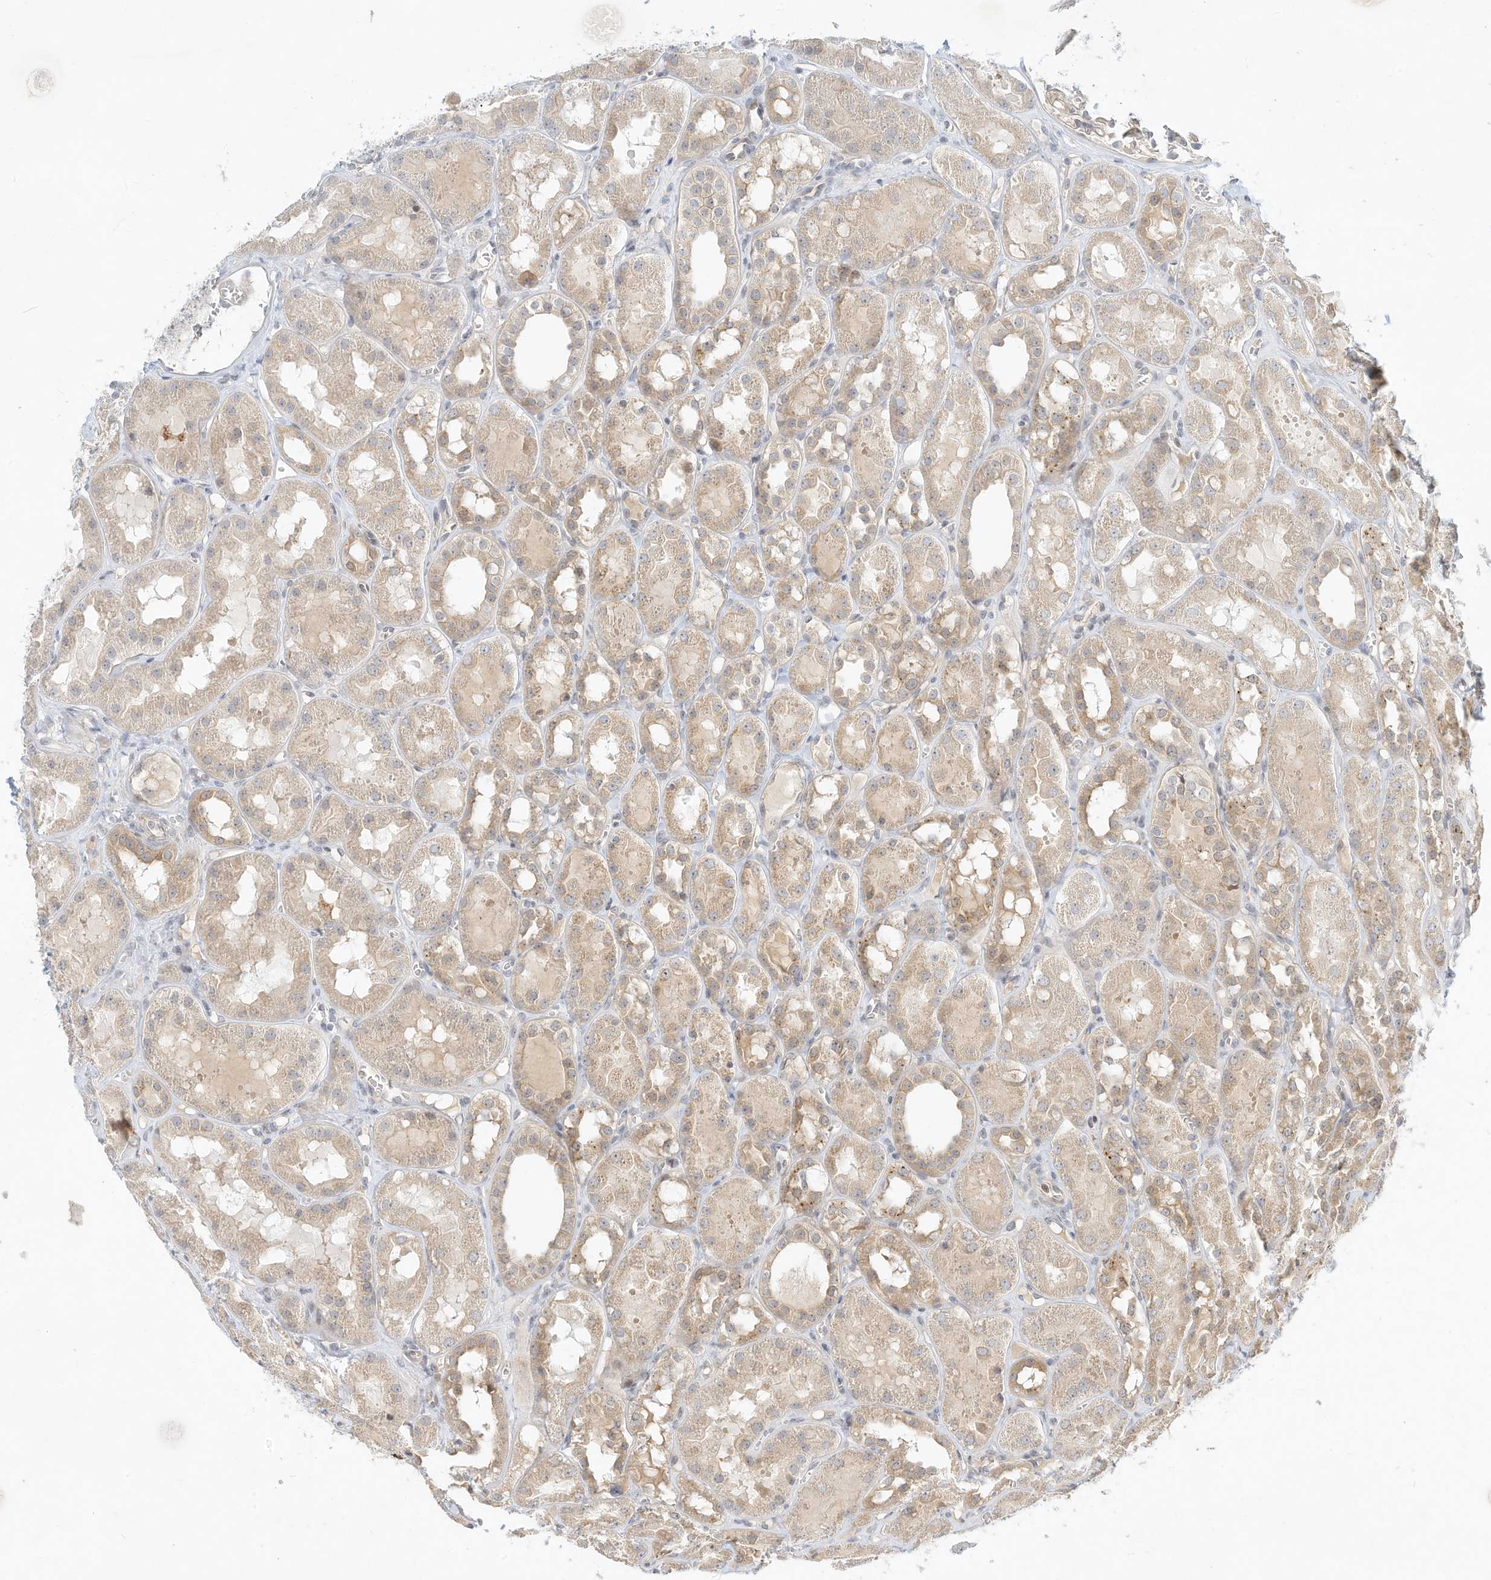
{"staining": {"intensity": "weak", "quantity": "<25%", "location": "cytoplasmic/membranous"}, "tissue": "kidney", "cell_type": "Cells in glomeruli", "image_type": "normal", "snomed": [{"axis": "morphology", "description": "Normal tissue, NOS"}, {"axis": "topography", "description": "Kidney"}], "caption": "IHC image of unremarkable kidney stained for a protein (brown), which displays no expression in cells in glomeruli. Brightfield microscopy of IHC stained with DAB (3,3'-diaminobenzidine) (brown) and hematoxylin (blue), captured at high magnification.", "gene": "PAK6", "patient": {"sex": "male", "age": 16}}